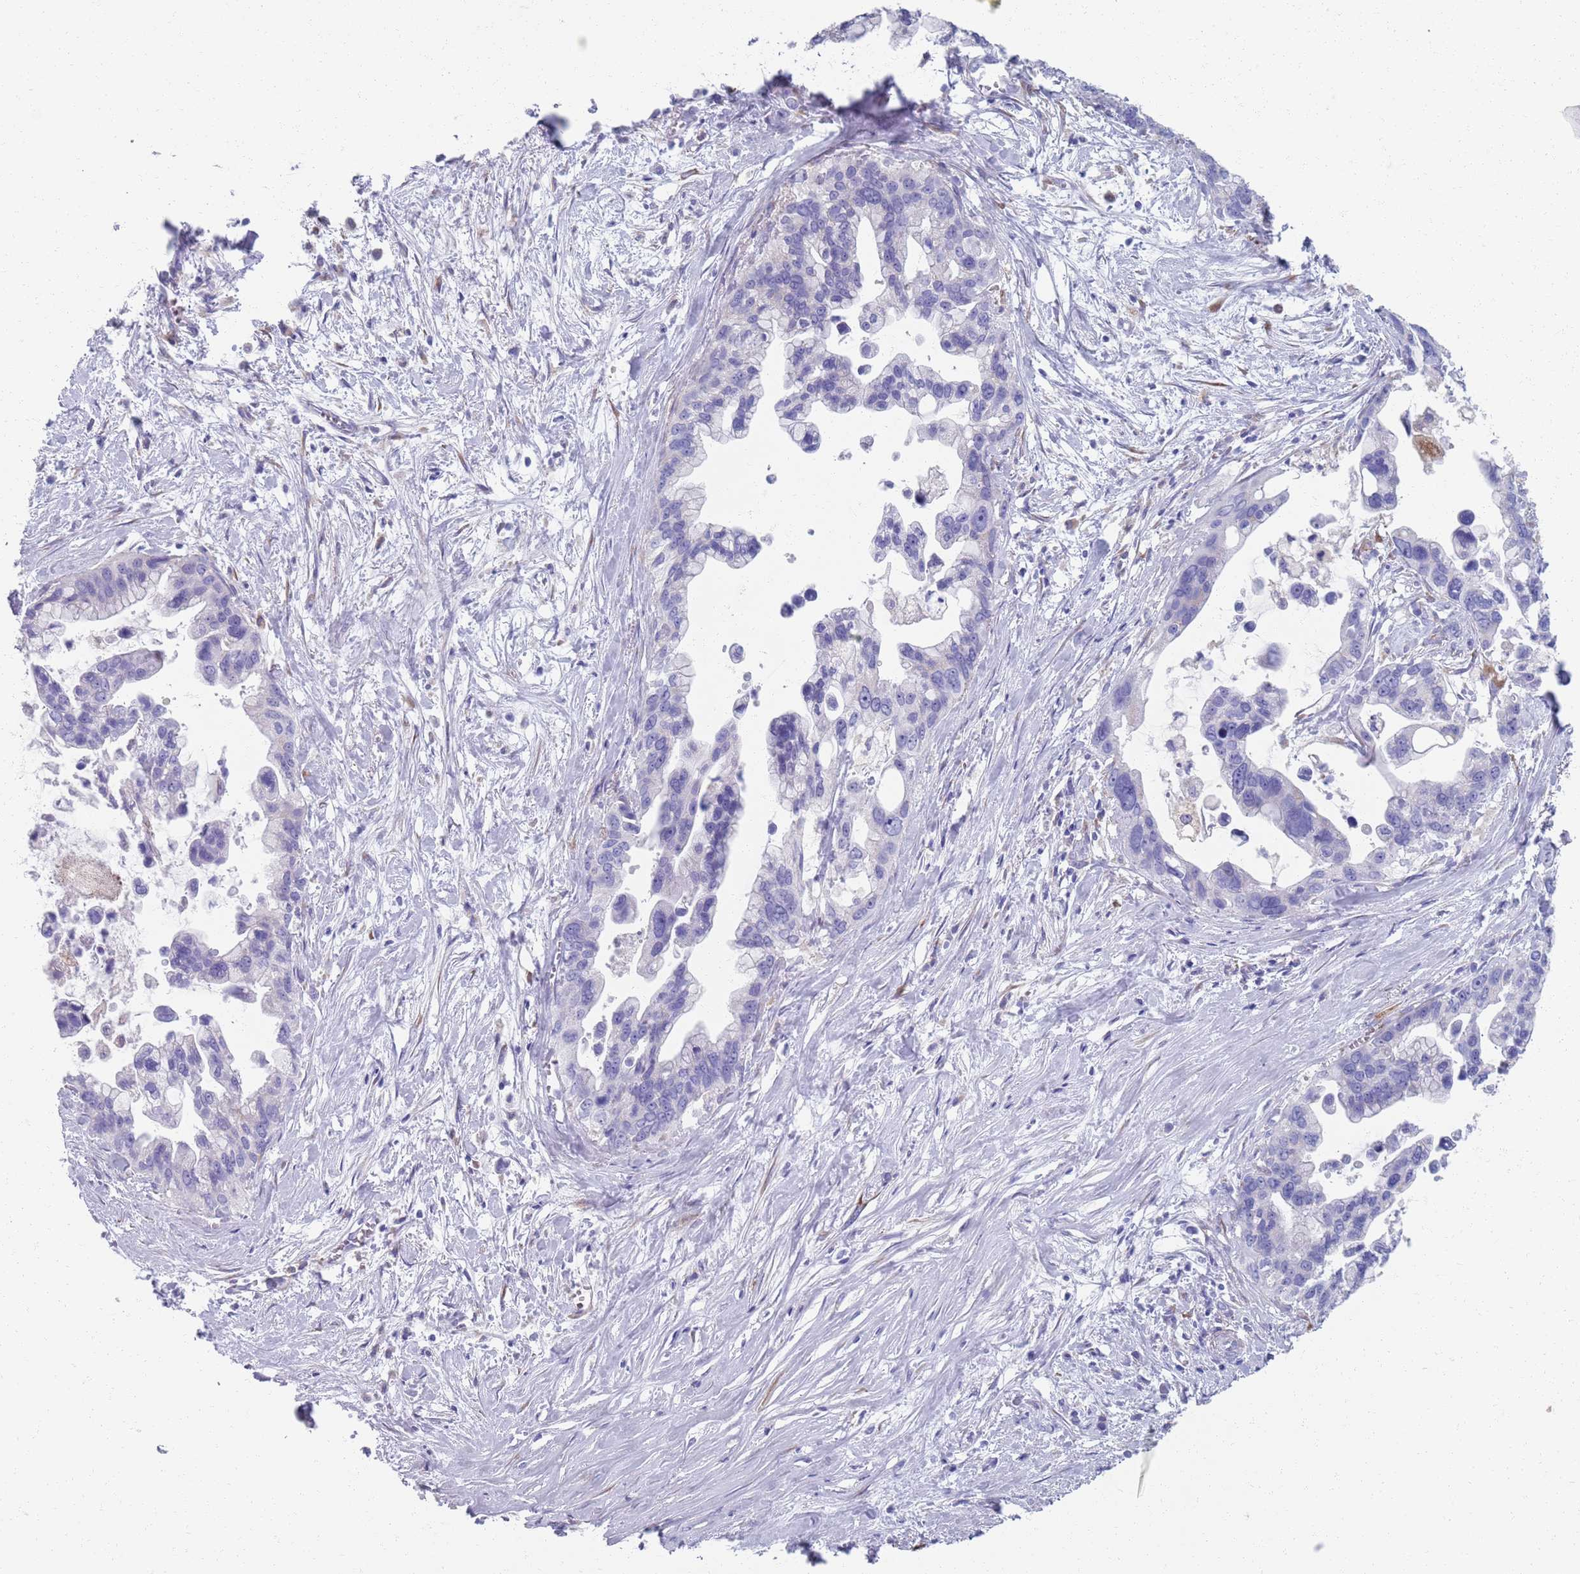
{"staining": {"intensity": "negative", "quantity": "none", "location": "none"}, "tissue": "pancreatic cancer", "cell_type": "Tumor cells", "image_type": "cancer", "snomed": [{"axis": "morphology", "description": "Adenocarcinoma, NOS"}, {"axis": "topography", "description": "Pancreas"}], "caption": "This is an immunohistochemistry histopathology image of pancreatic cancer (adenocarcinoma). There is no expression in tumor cells.", "gene": "PLOD1", "patient": {"sex": "female", "age": 83}}